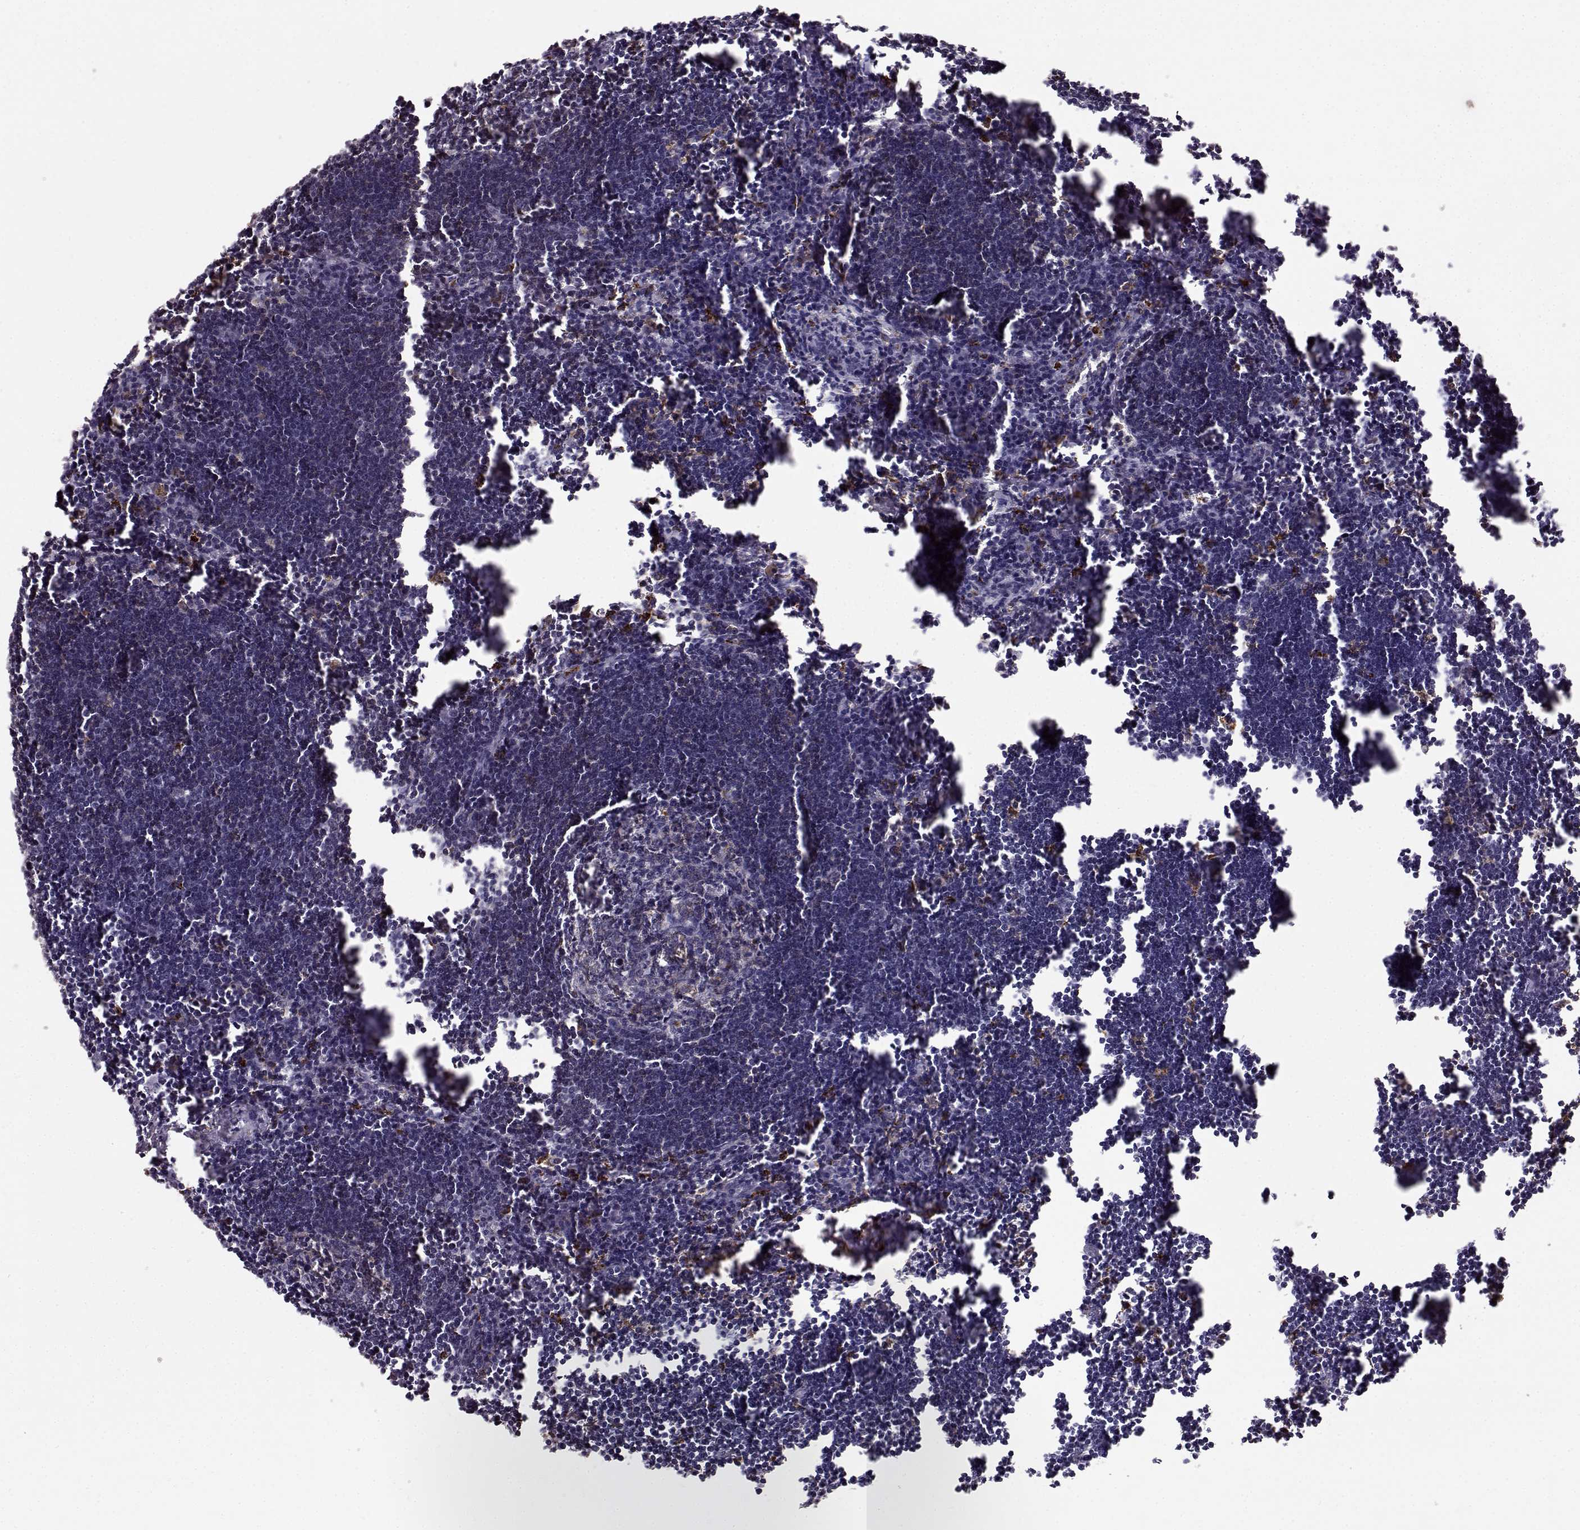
{"staining": {"intensity": "moderate", "quantity": "<25%", "location": "cytoplasmic/membranous"}, "tissue": "lymph node", "cell_type": "Germinal center cells", "image_type": "normal", "snomed": [{"axis": "morphology", "description": "Normal tissue, NOS"}, {"axis": "topography", "description": "Lymph node"}], "caption": "A brown stain highlights moderate cytoplasmic/membranous staining of a protein in germinal center cells of benign human lymph node. (DAB (3,3'-diaminobenzidine) IHC, brown staining for protein, blue staining for nuclei).", "gene": "CCNF", "patient": {"sex": "male", "age": 55}}